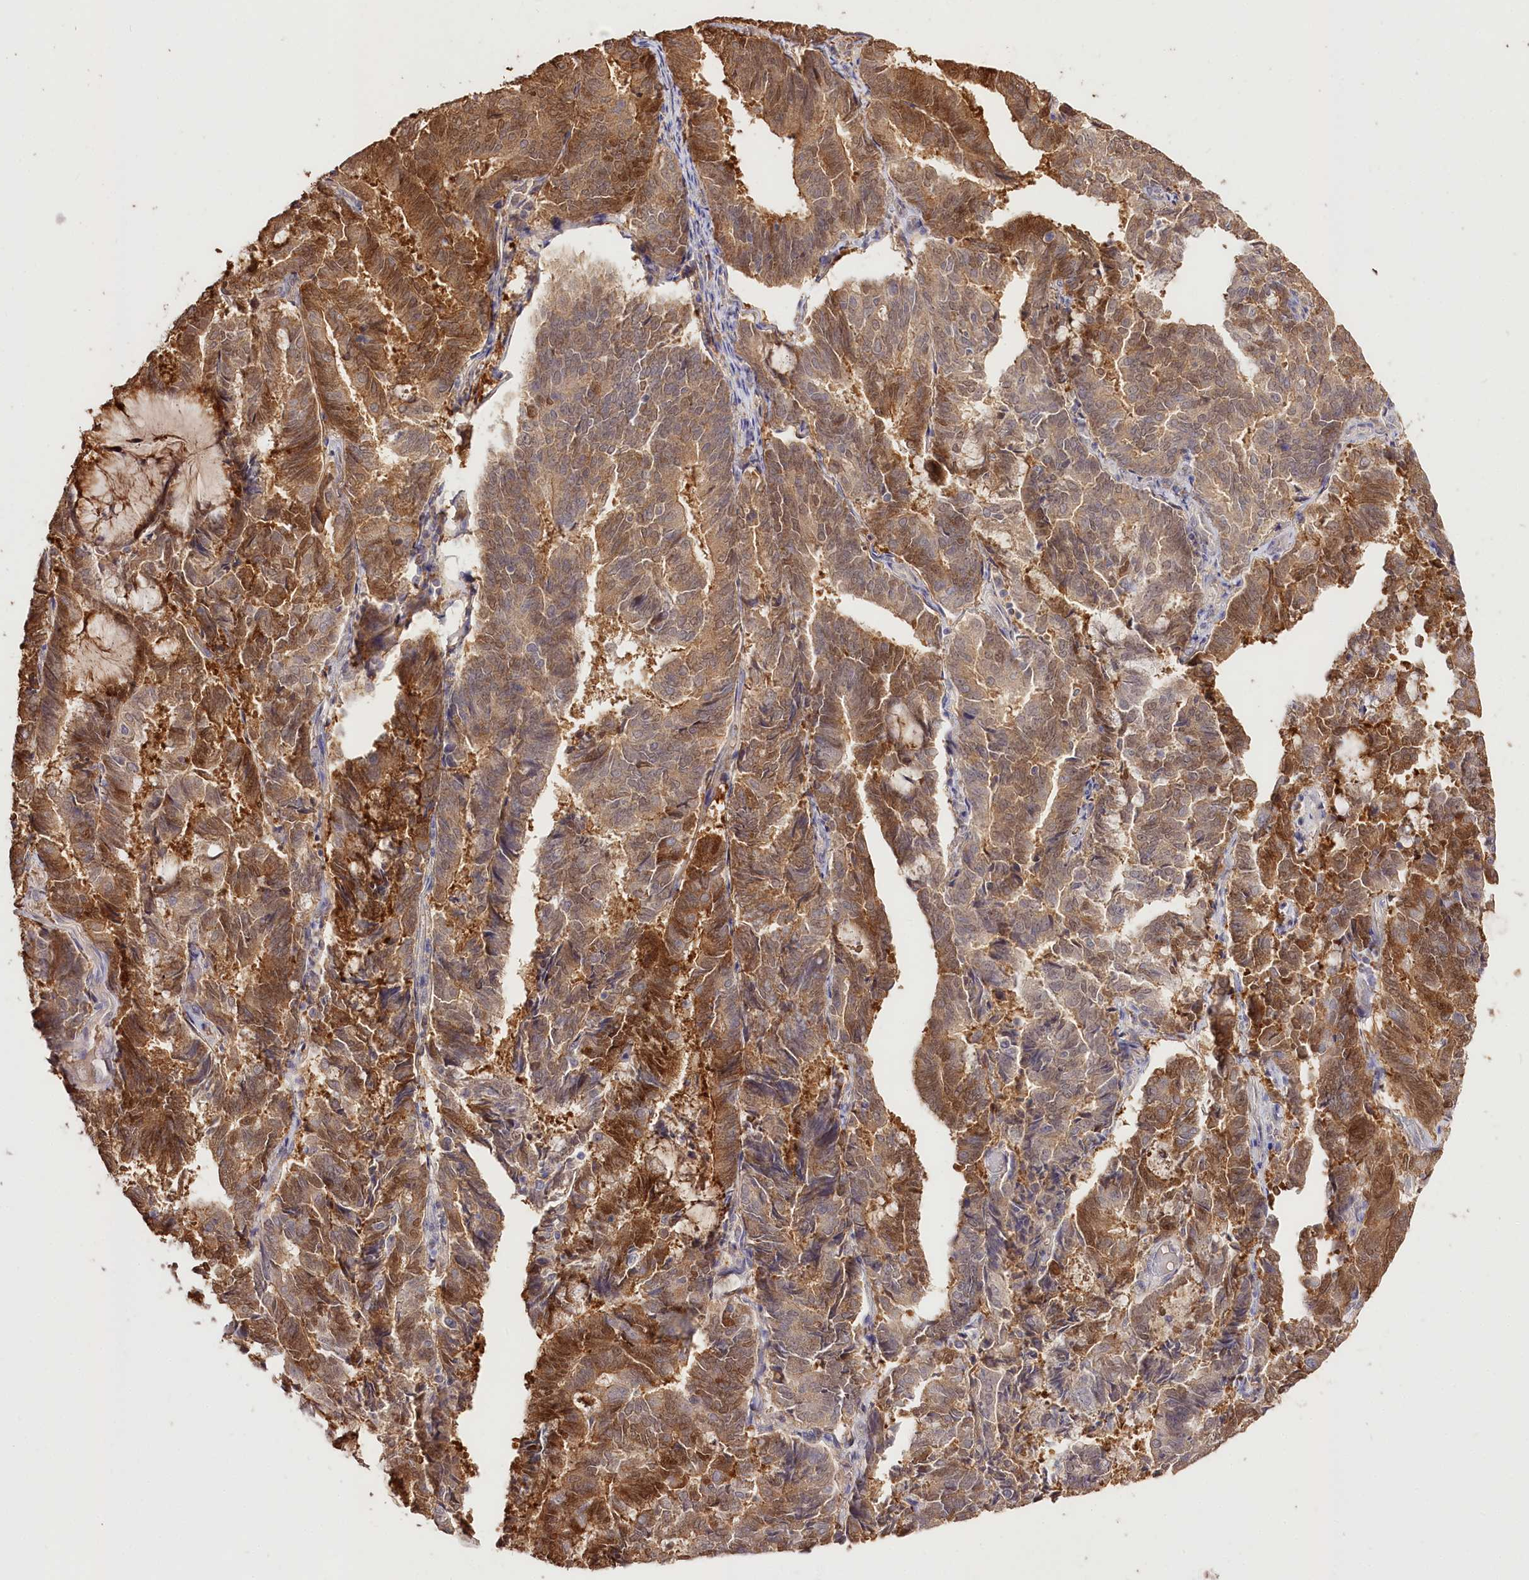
{"staining": {"intensity": "moderate", "quantity": ">75%", "location": "cytoplasmic/membranous"}, "tissue": "endometrial cancer", "cell_type": "Tumor cells", "image_type": "cancer", "snomed": [{"axis": "morphology", "description": "Adenocarcinoma, NOS"}, {"axis": "topography", "description": "Endometrium"}], "caption": "Brown immunohistochemical staining in adenocarcinoma (endometrial) demonstrates moderate cytoplasmic/membranous staining in approximately >75% of tumor cells.", "gene": "R3HDM2", "patient": {"sex": "female", "age": 80}}